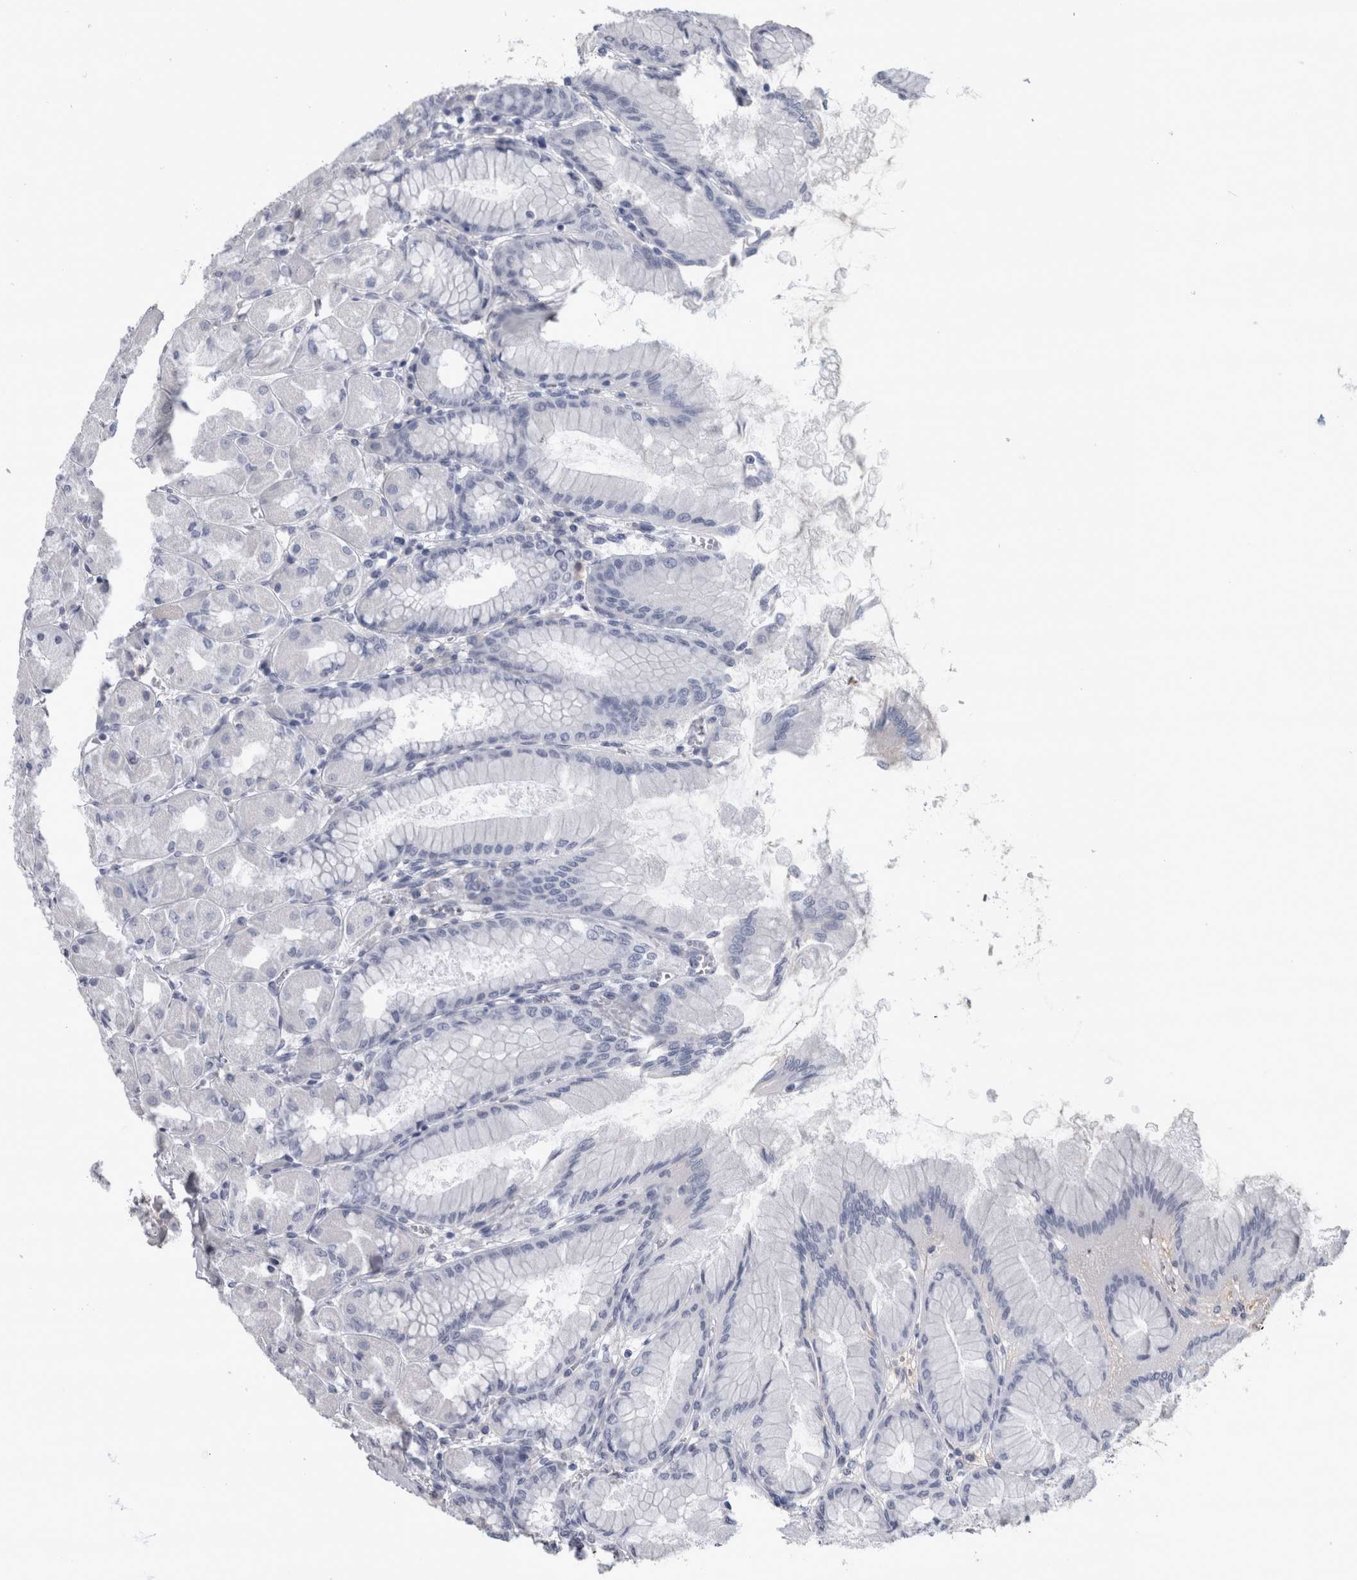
{"staining": {"intensity": "negative", "quantity": "none", "location": "none"}, "tissue": "stomach", "cell_type": "Glandular cells", "image_type": "normal", "snomed": [{"axis": "morphology", "description": "Normal tissue, NOS"}, {"axis": "topography", "description": "Stomach, upper"}], "caption": "Stomach stained for a protein using IHC displays no expression glandular cells.", "gene": "PAX5", "patient": {"sex": "female", "age": 56}}